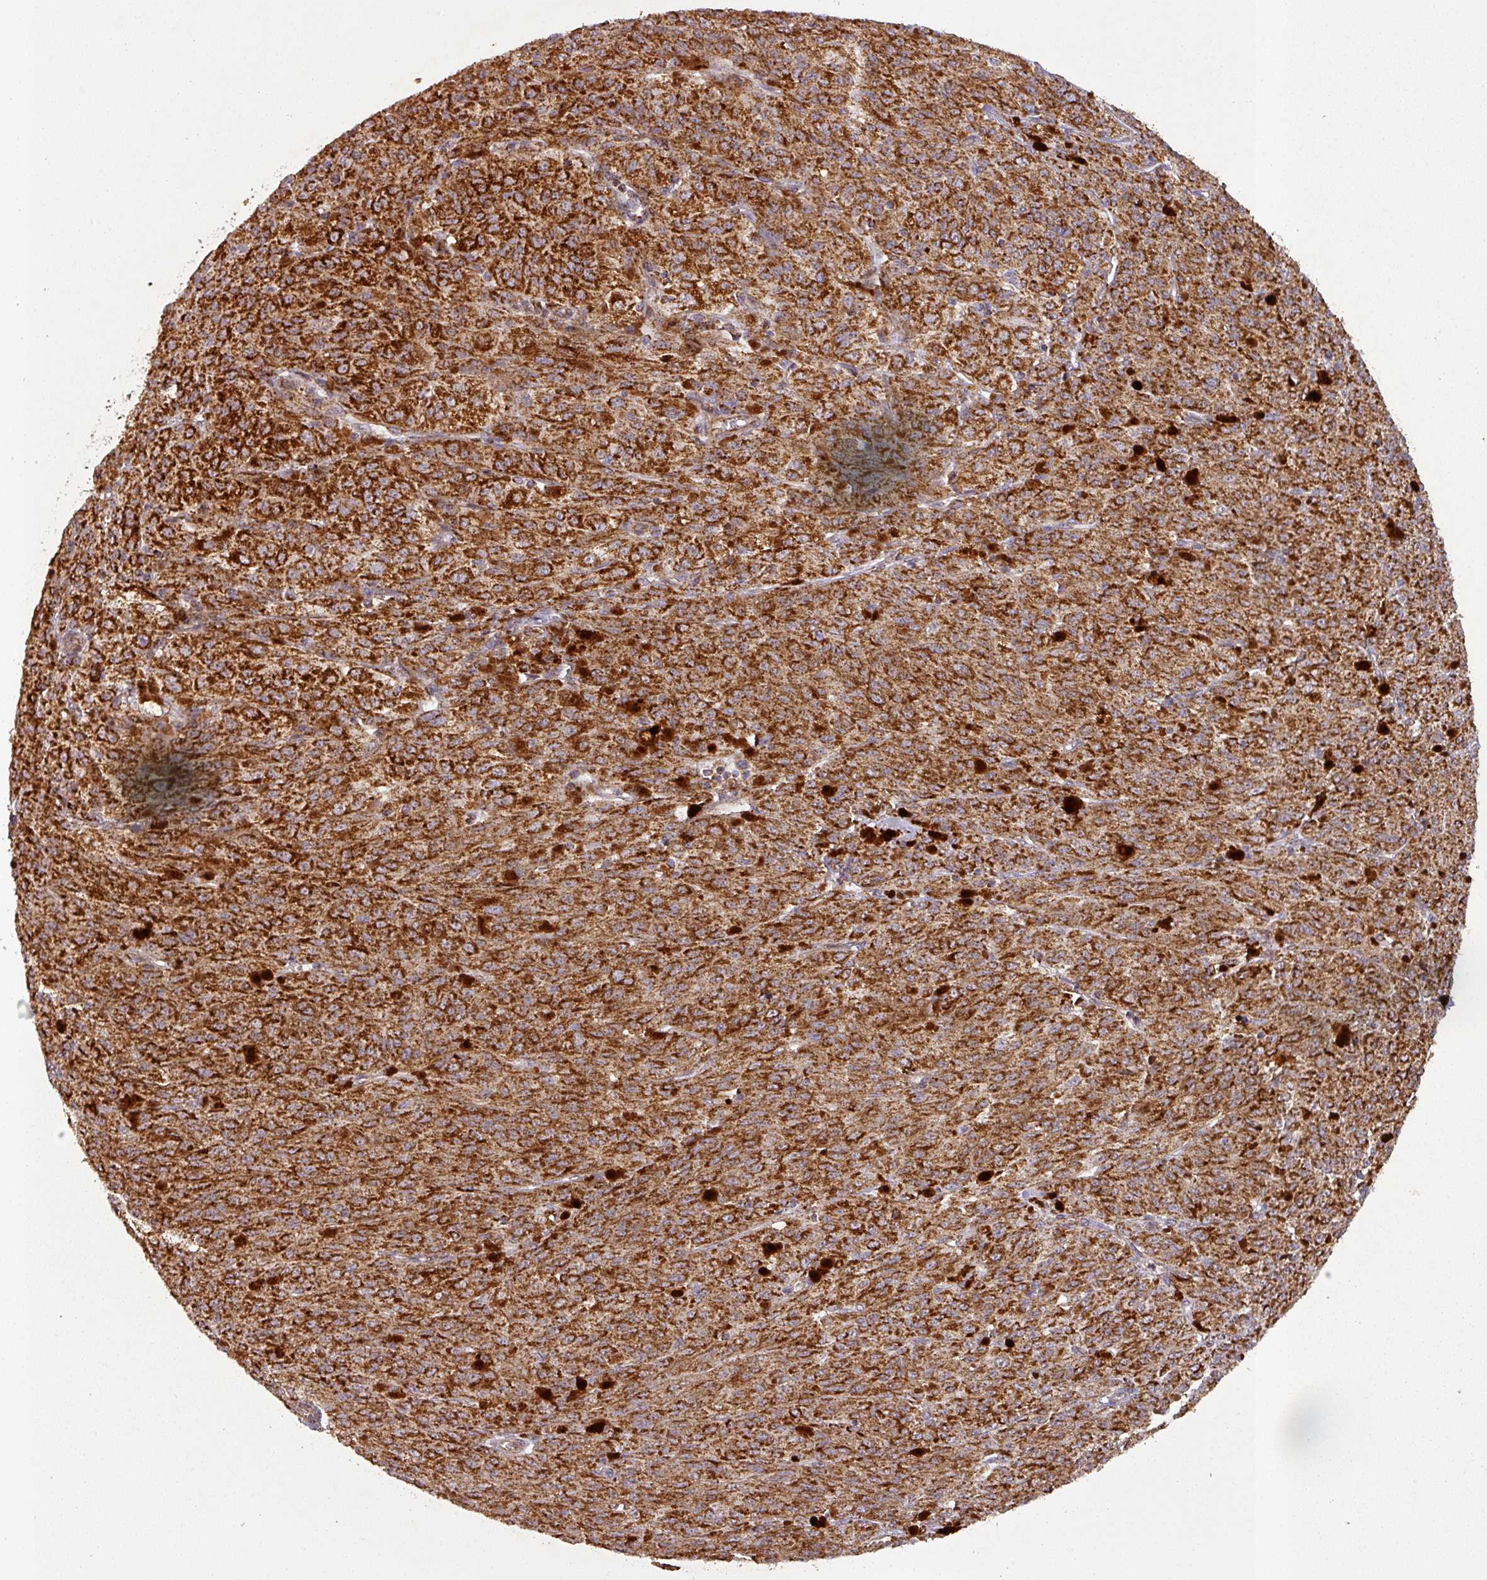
{"staining": {"intensity": "strong", "quantity": ">75%", "location": "cytoplasmic/membranous"}, "tissue": "melanoma", "cell_type": "Tumor cells", "image_type": "cancer", "snomed": [{"axis": "morphology", "description": "Malignant melanoma, NOS"}, {"axis": "topography", "description": "Skin"}], "caption": "Immunohistochemical staining of human malignant melanoma reveals strong cytoplasmic/membranous protein positivity in approximately >75% of tumor cells.", "gene": "GPD2", "patient": {"sex": "female", "age": 52}}